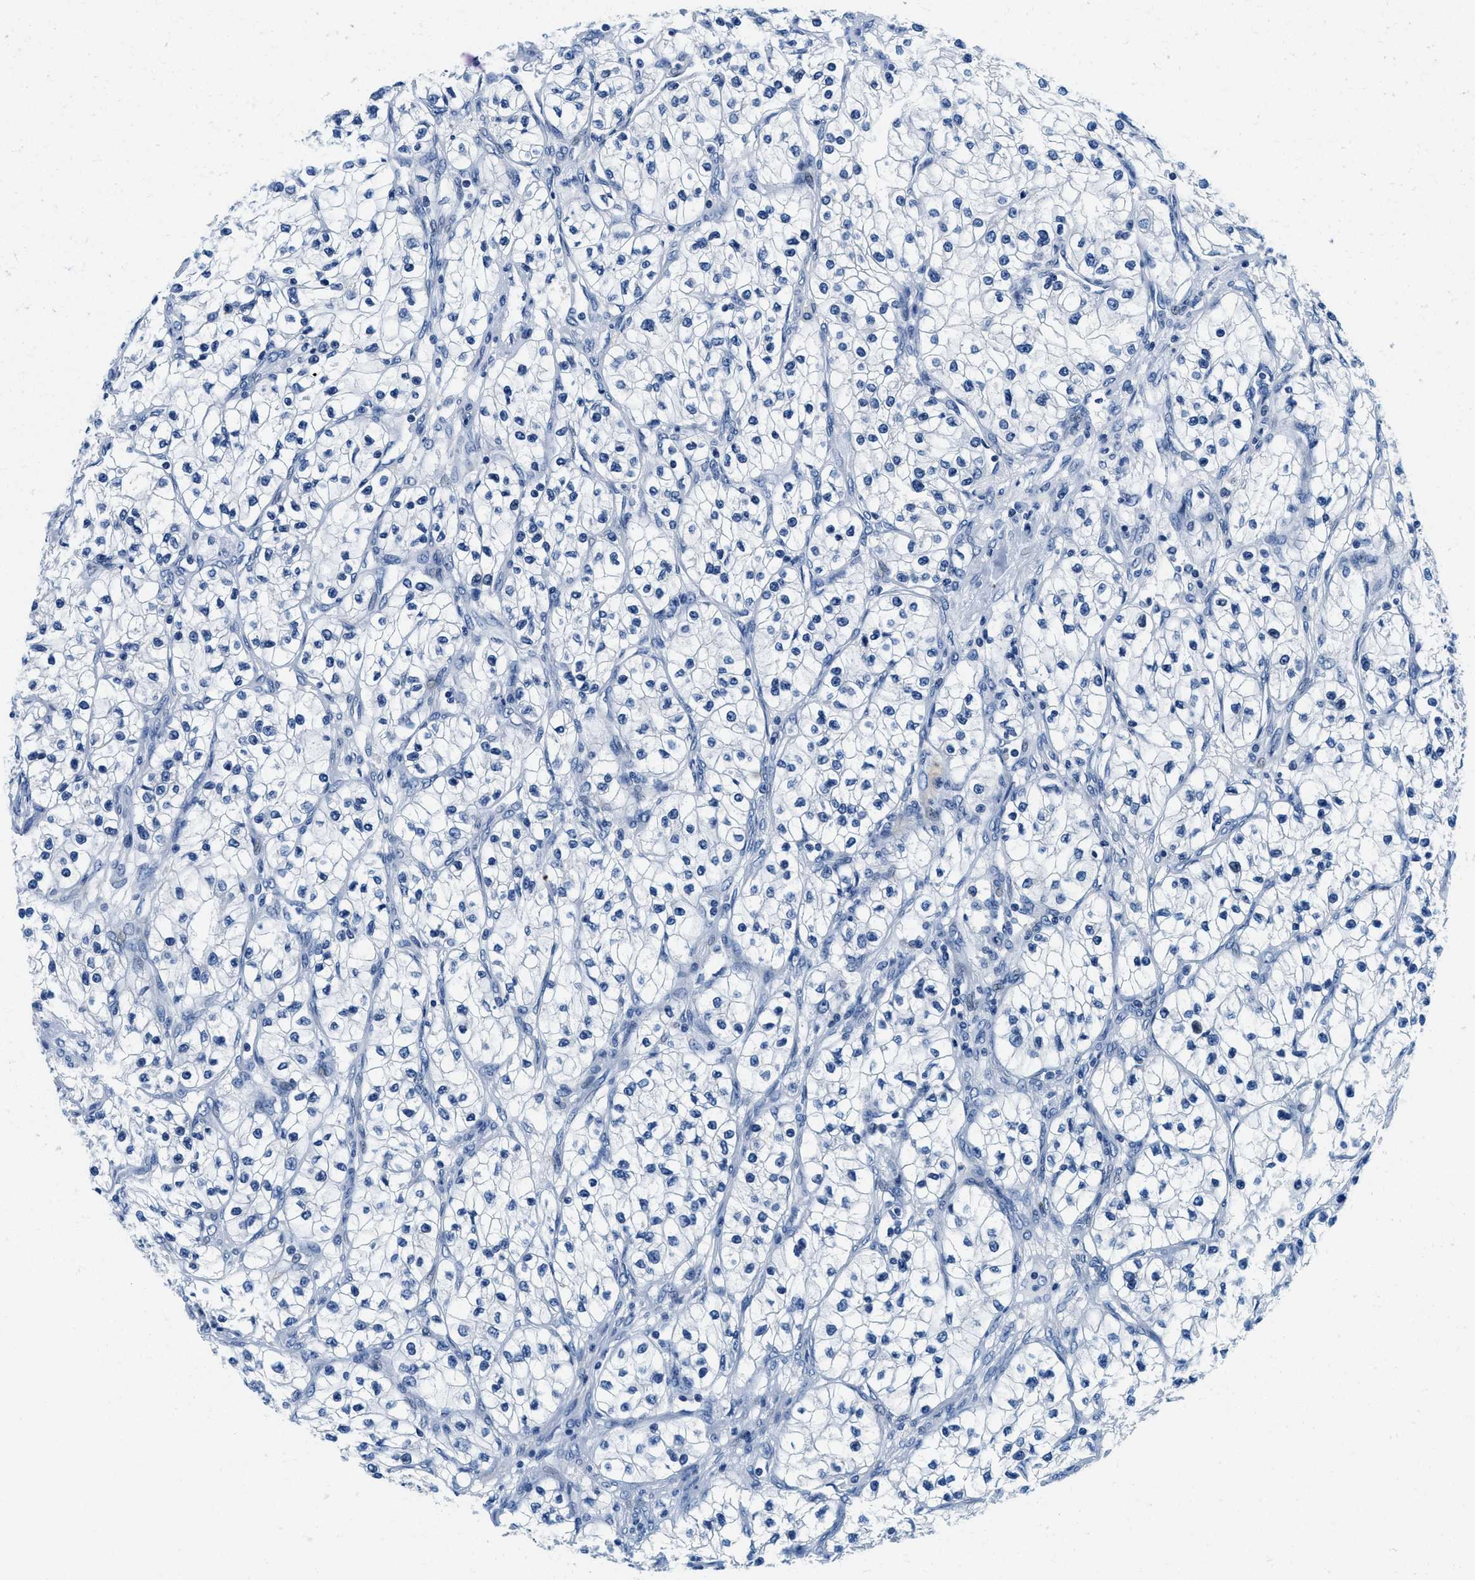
{"staining": {"intensity": "negative", "quantity": "none", "location": "none"}, "tissue": "renal cancer", "cell_type": "Tumor cells", "image_type": "cancer", "snomed": [{"axis": "morphology", "description": "Adenocarcinoma, NOS"}, {"axis": "topography", "description": "Kidney"}], "caption": "Renal cancer was stained to show a protein in brown. There is no significant expression in tumor cells.", "gene": "GSTM3", "patient": {"sex": "female", "age": 57}}